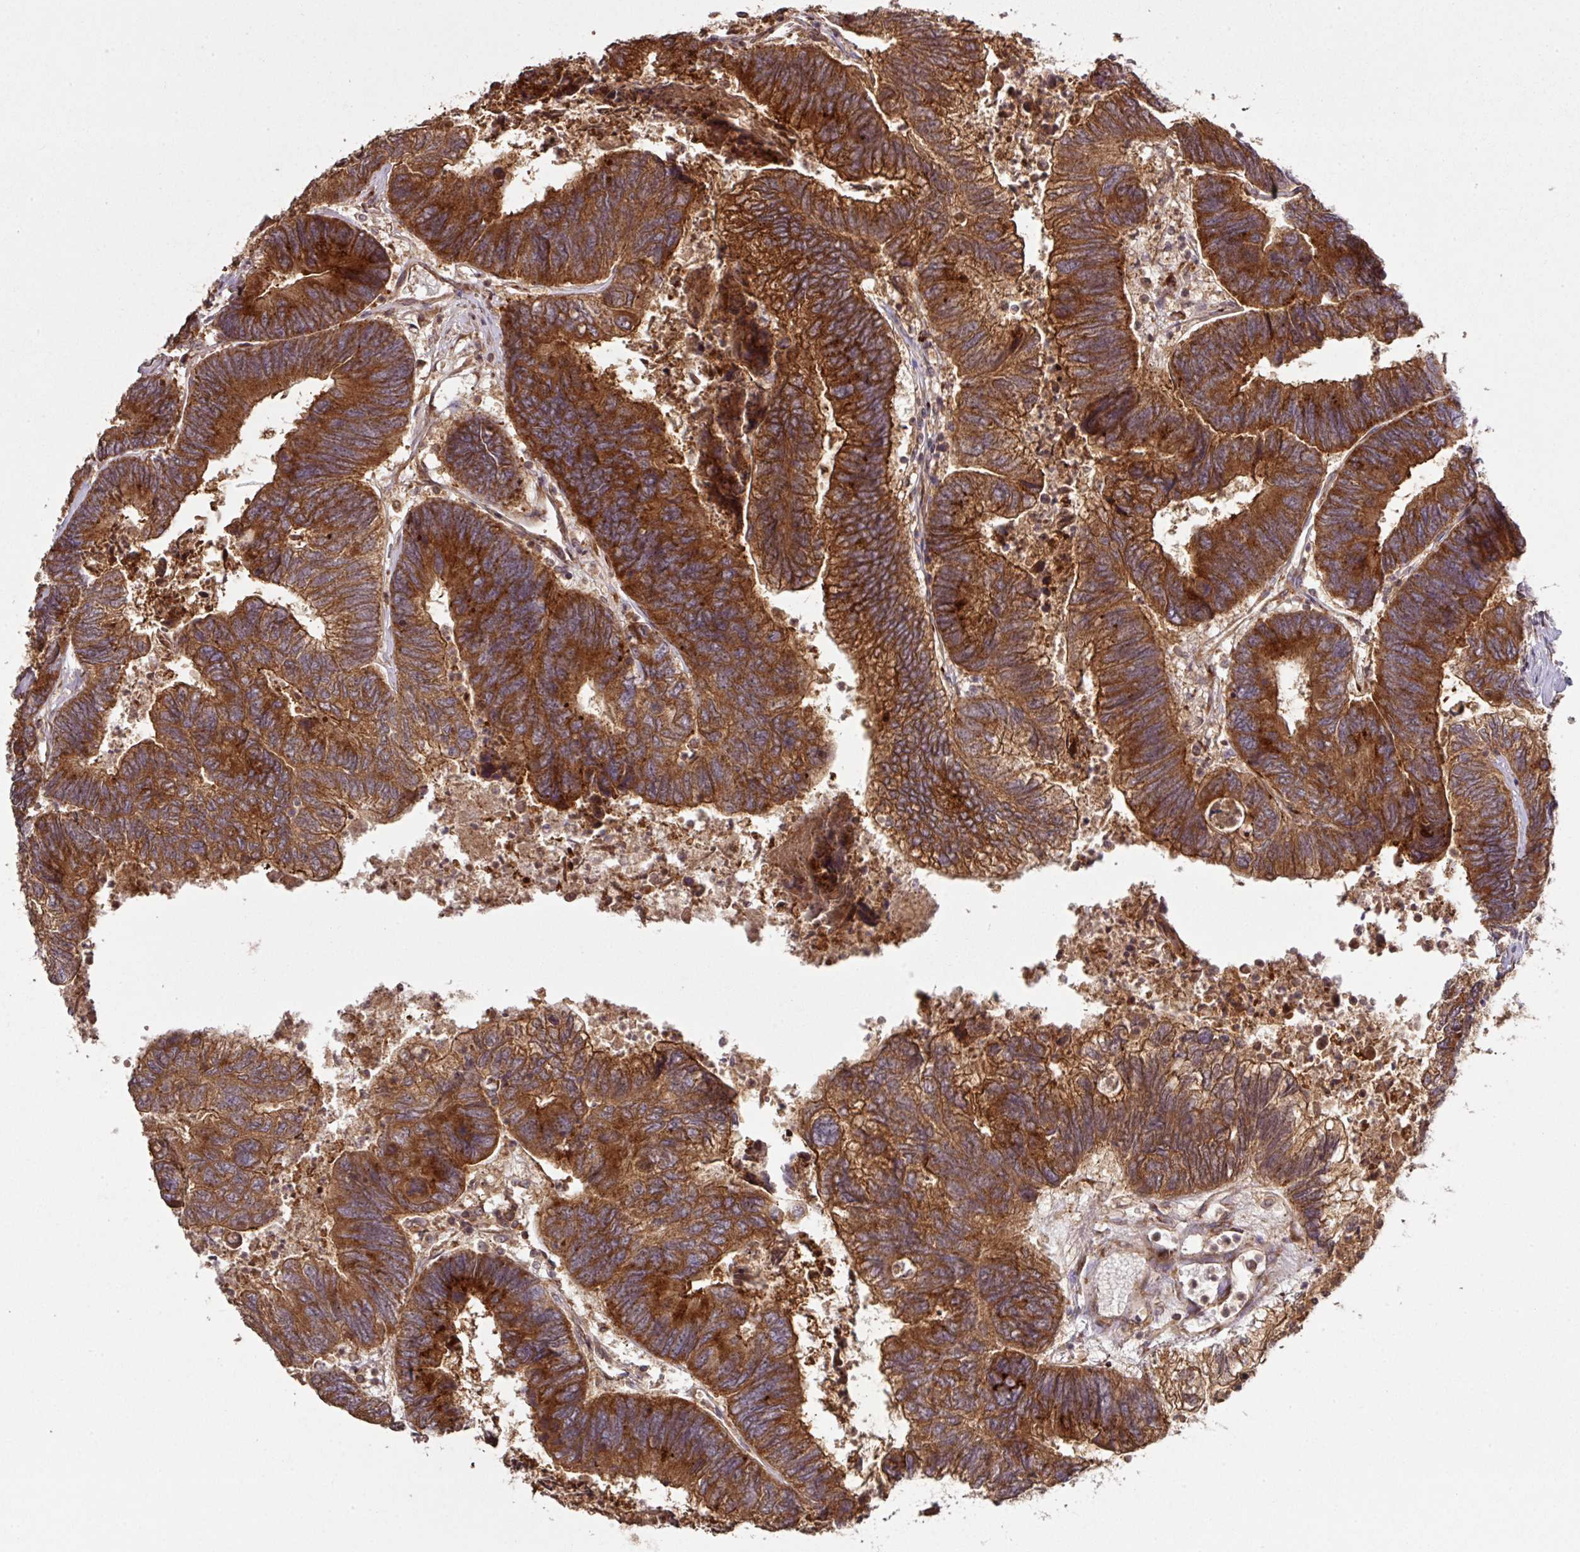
{"staining": {"intensity": "strong", "quantity": ">75%", "location": "cytoplasmic/membranous"}, "tissue": "colorectal cancer", "cell_type": "Tumor cells", "image_type": "cancer", "snomed": [{"axis": "morphology", "description": "Adenocarcinoma, NOS"}, {"axis": "topography", "description": "Colon"}], "caption": "Immunohistochemistry (IHC) (DAB (3,3'-diaminobenzidine)) staining of colorectal cancer (adenocarcinoma) exhibits strong cytoplasmic/membranous protein expression in approximately >75% of tumor cells. The protein is stained brown, and the nuclei are stained in blue (DAB (3,3'-diaminobenzidine) IHC with brightfield microscopy, high magnification).", "gene": "MRRF", "patient": {"sex": "female", "age": 67}}